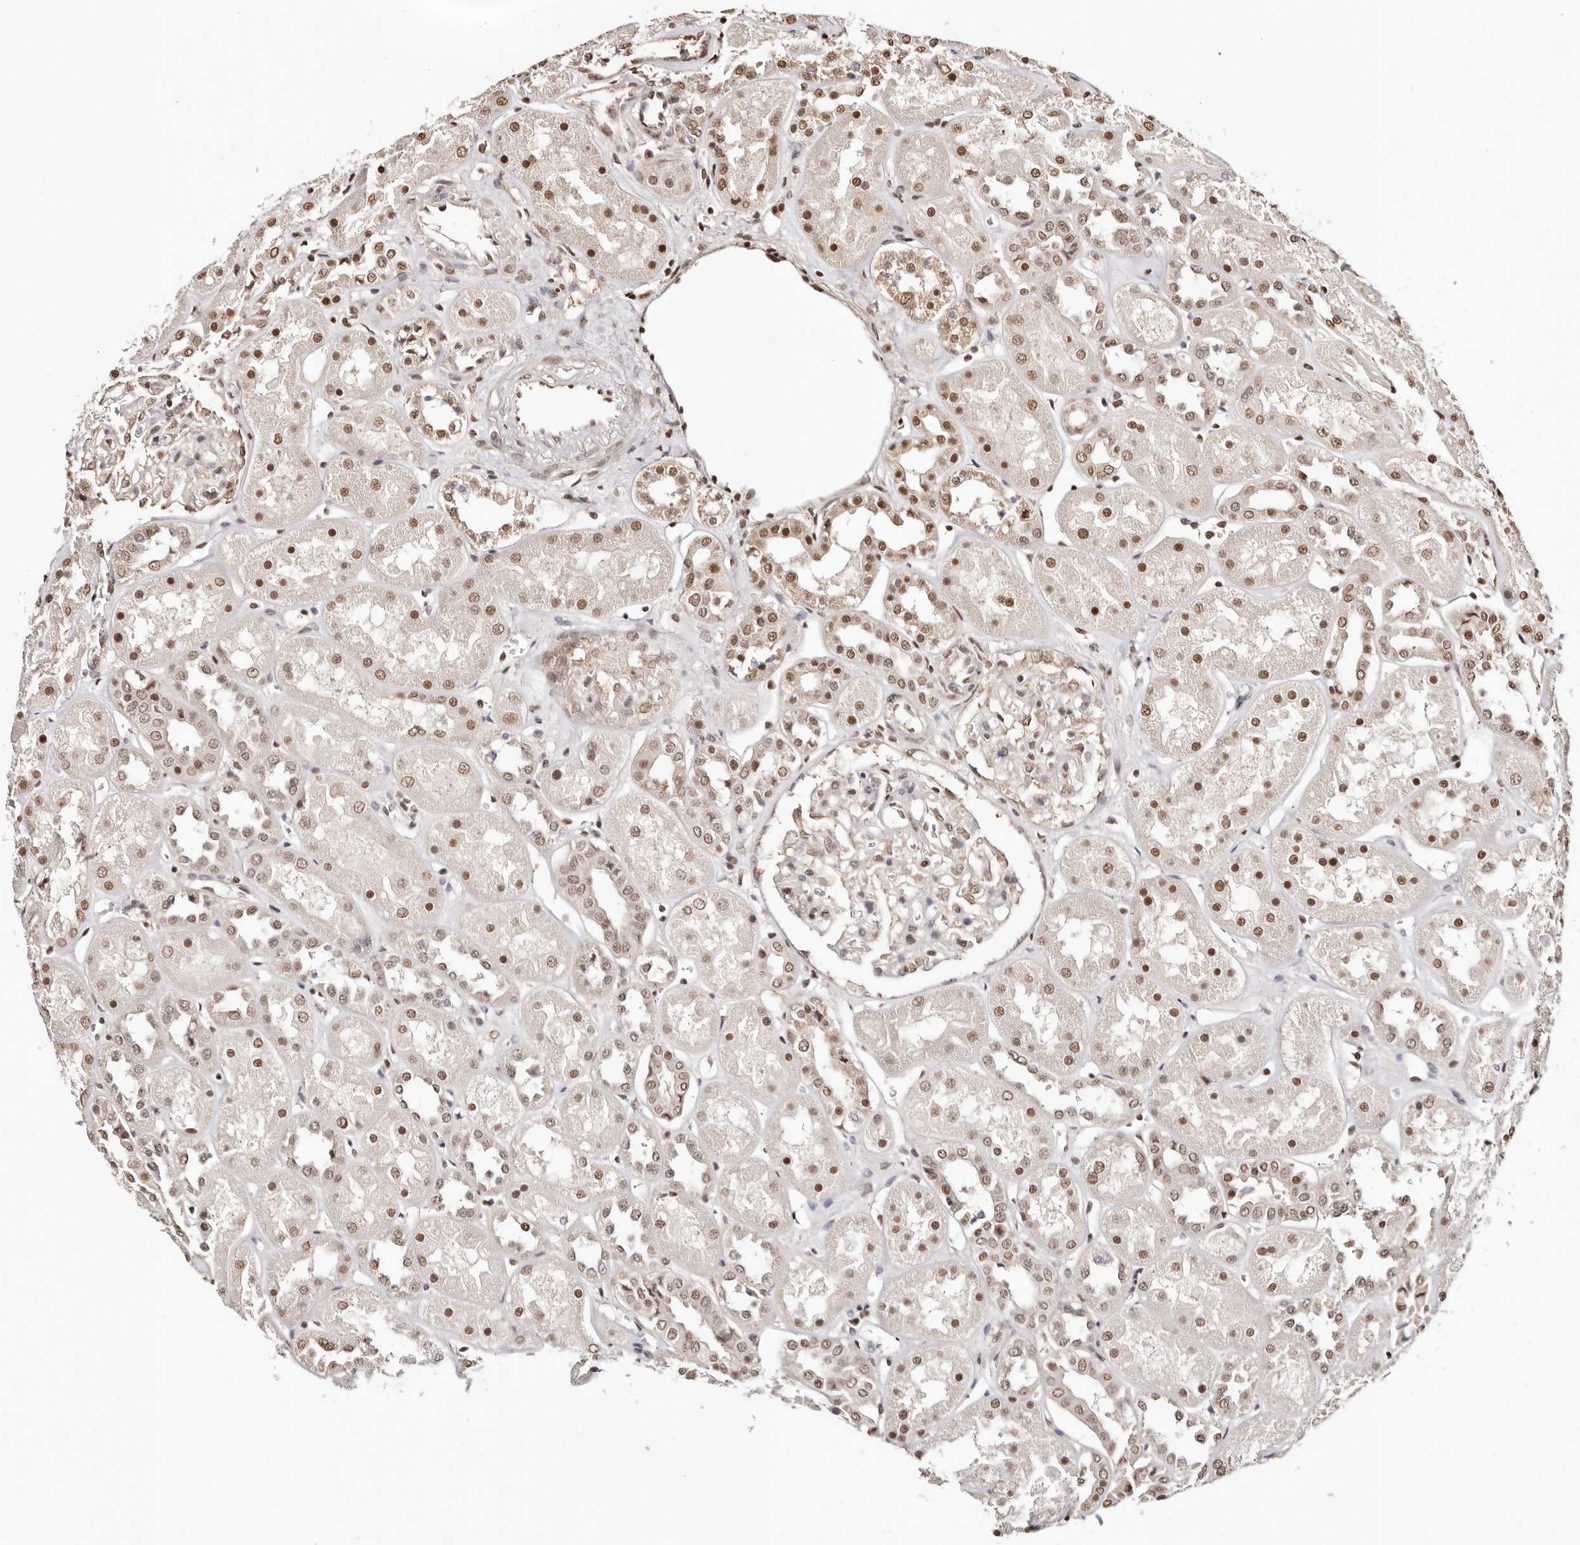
{"staining": {"intensity": "moderate", "quantity": "25%-75%", "location": "nuclear"}, "tissue": "kidney", "cell_type": "Cells in glomeruli", "image_type": "normal", "snomed": [{"axis": "morphology", "description": "Normal tissue, NOS"}, {"axis": "topography", "description": "Kidney"}], "caption": "Cells in glomeruli reveal medium levels of moderate nuclear expression in about 25%-75% of cells in normal human kidney.", "gene": "BICRAL", "patient": {"sex": "male", "age": 70}}